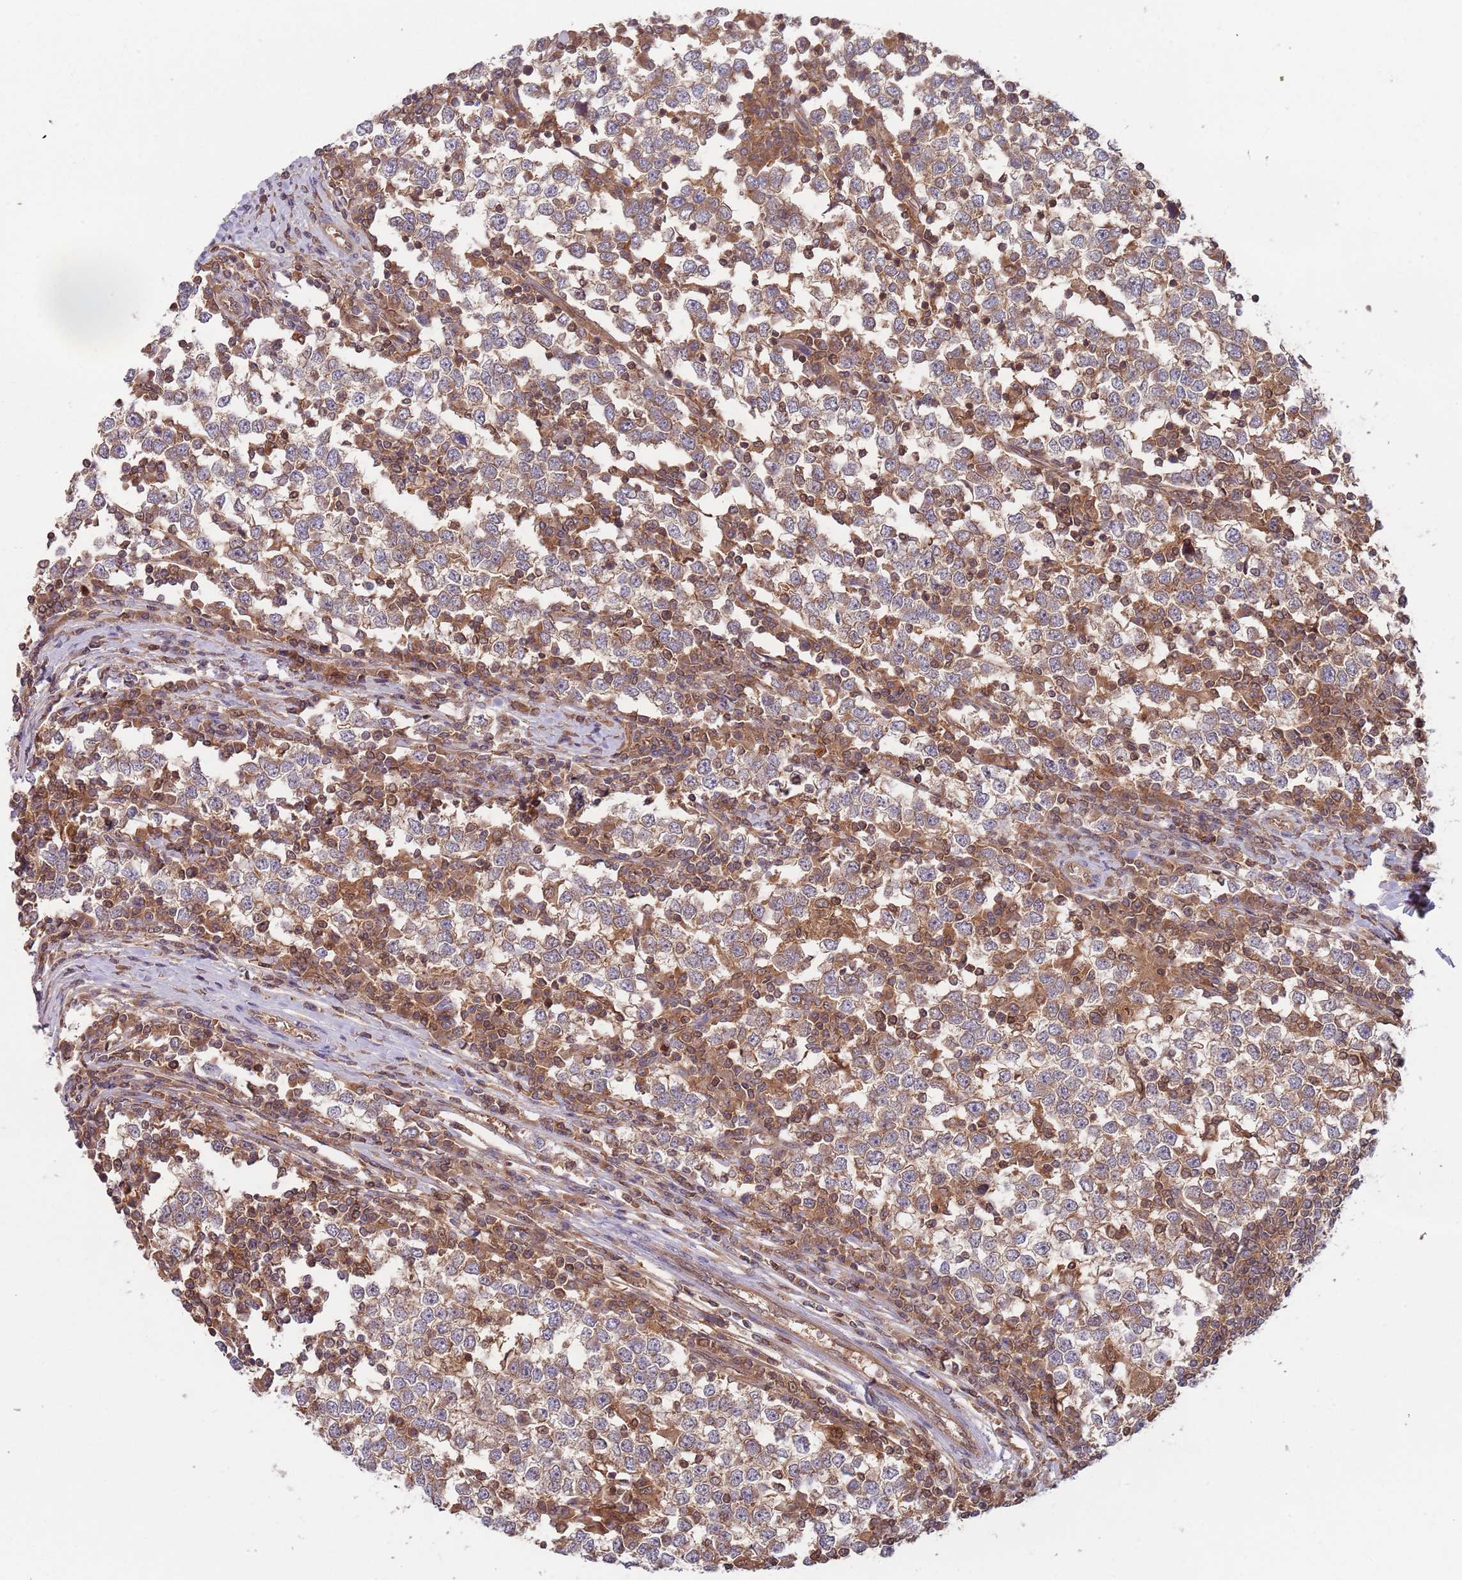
{"staining": {"intensity": "moderate", "quantity": ">75%", "location": "cytoplasmic/membranous"}, "tissue": "testis cancer", "cell_type": "Tumor cells", "image_type": "cancer", "snomed": [{"axis": "morphology", "description": "Seminoma, NOS"}, {"axis": "topography", "description": "Testis"}], "caption": "Immunohistochemical staining of human testis seminoma shows moderate cytoplasmic/membranous protein positivity in approximately >75% of tumor cells.", "gene": "GSDMD", "patient": {"sex": "male", "age": 65}}